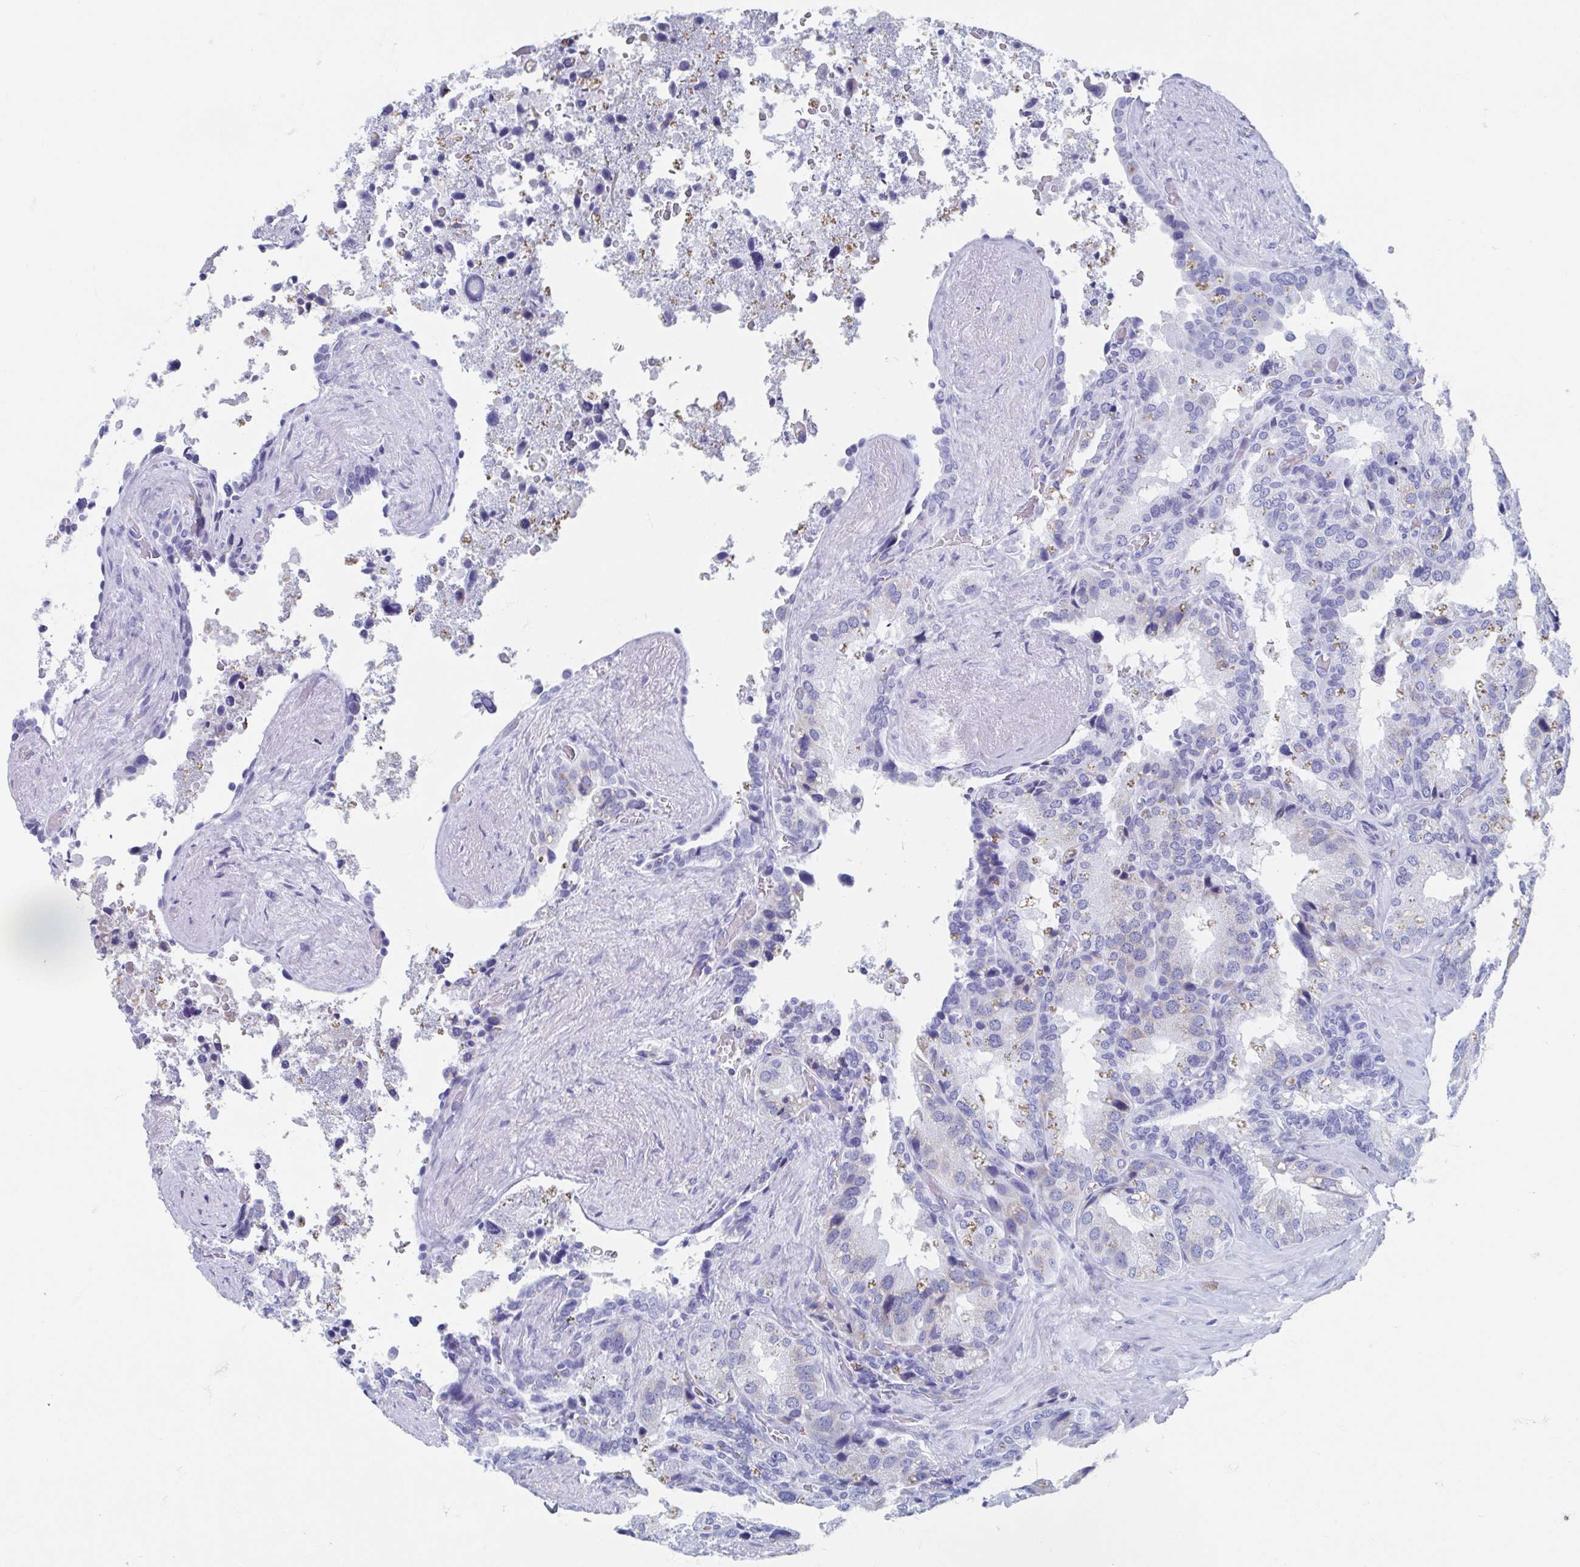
{"staining": {"intensity": "negative", "quantity": "none", "location": "none"}, "tissue": "seminal vesicle", "cell_type": "Glandular cells", "image_type": "normal", "snomed": [{"axis": "morphology", "description": "Normal tissue, NOS"}, {"axis": "topography", "description": "Seminal veicle"}], "caption": "Histopathology image shows no protein expression in glandular cells of normal seminal vesicle.", "gene": "C10orf53", "patient": {"sex": "male", "age": 60}}